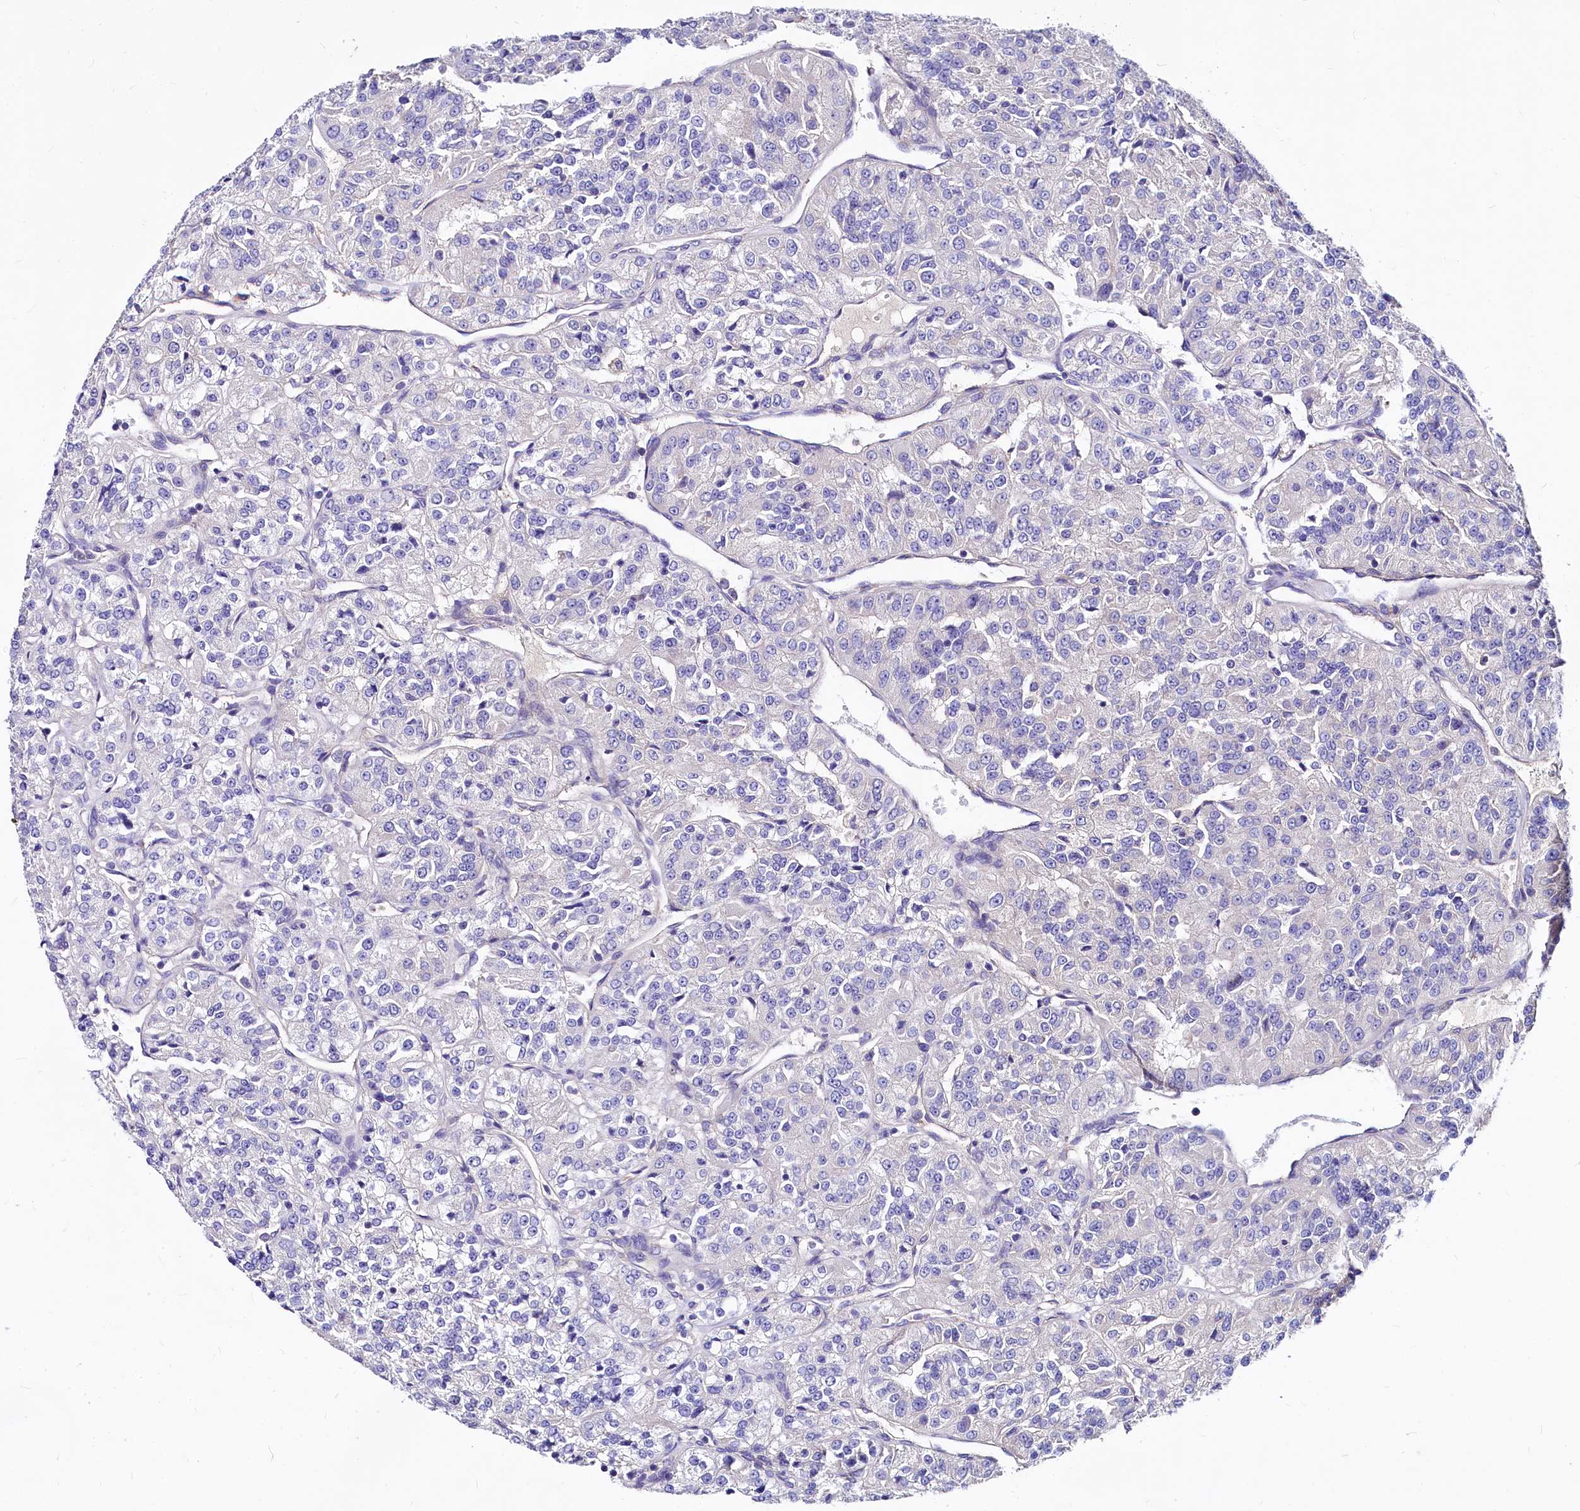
{"staining": {"intensity": "negative", "quantity": "none", "location": "none"}, "tissue": "renal cancer", "cell_type": "Tumor cells", "image_type": "cancer", "snomed": [{"axis": "morphology", "description": "Adenocarcinoma, NOS"}, {"axis": "topography", "description": "Kidney"}], "caption": "IHC of human adenocarcinoma (renal) reveals no expression in tumor cells.", "gene": "QARS1", "patient": {"sex": "female", "age": 63}}